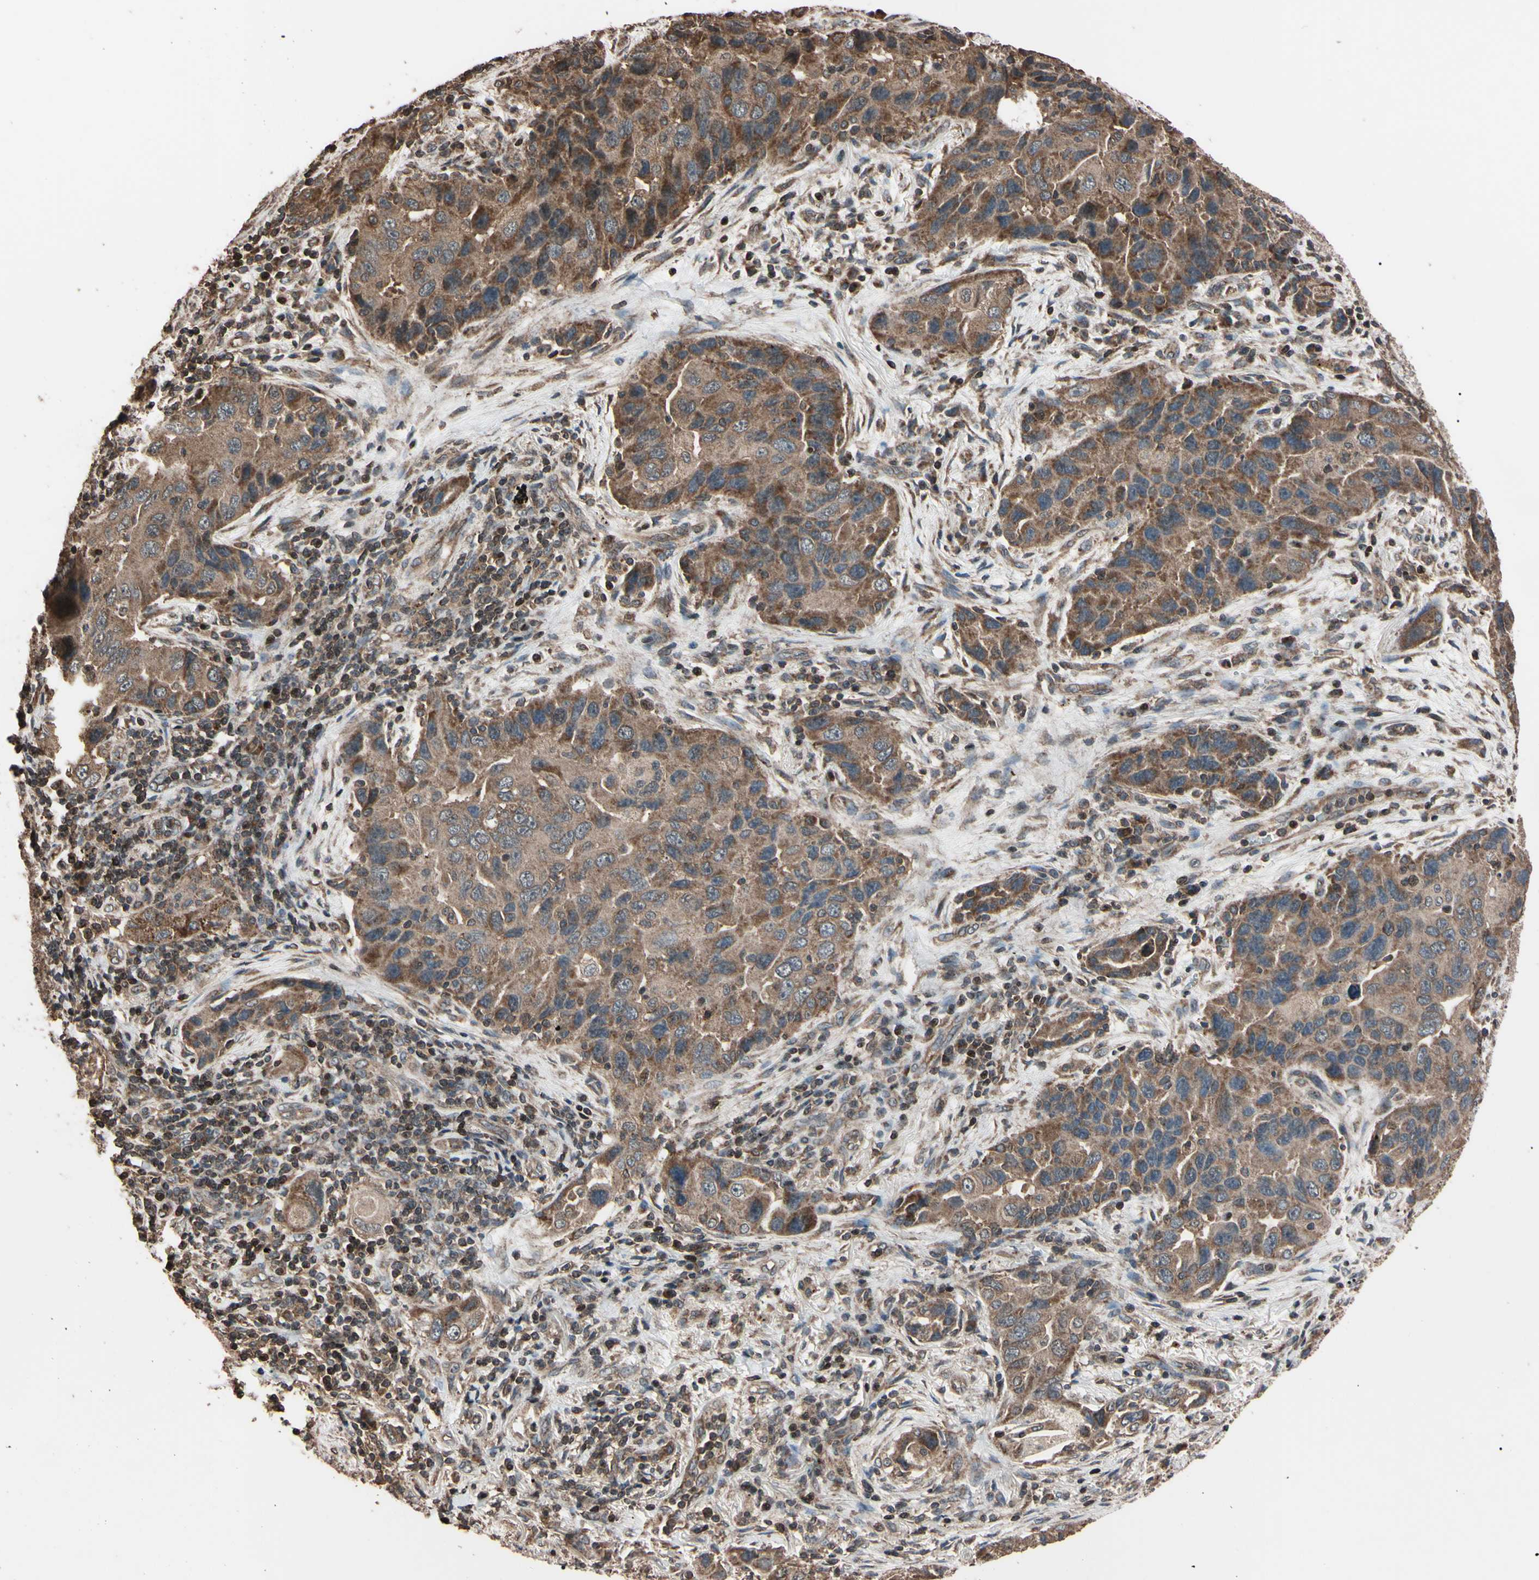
{"staining": {"intensity": "moderate", "quantity": ">75%", "location": "cytoplasmic/membranous"}, "tissue": "lung cancer", "cell_type": "Tumor cells", "image_type": "cancer", "snomed": [{"axis": "morphology", "description": "Adenocarcinoma, NOS"}, {"axis": "topography", "description": "Lung"}], "caption": "Lung cancer (adenocarcinoma) stained for a protein (brown) exhibits moderate cytoplasmic/membranous positive positivity in approximately >75% of tumor cells.", "gene": "TNFRSF1A", "patient": {"sex": "female", "age": 65}}